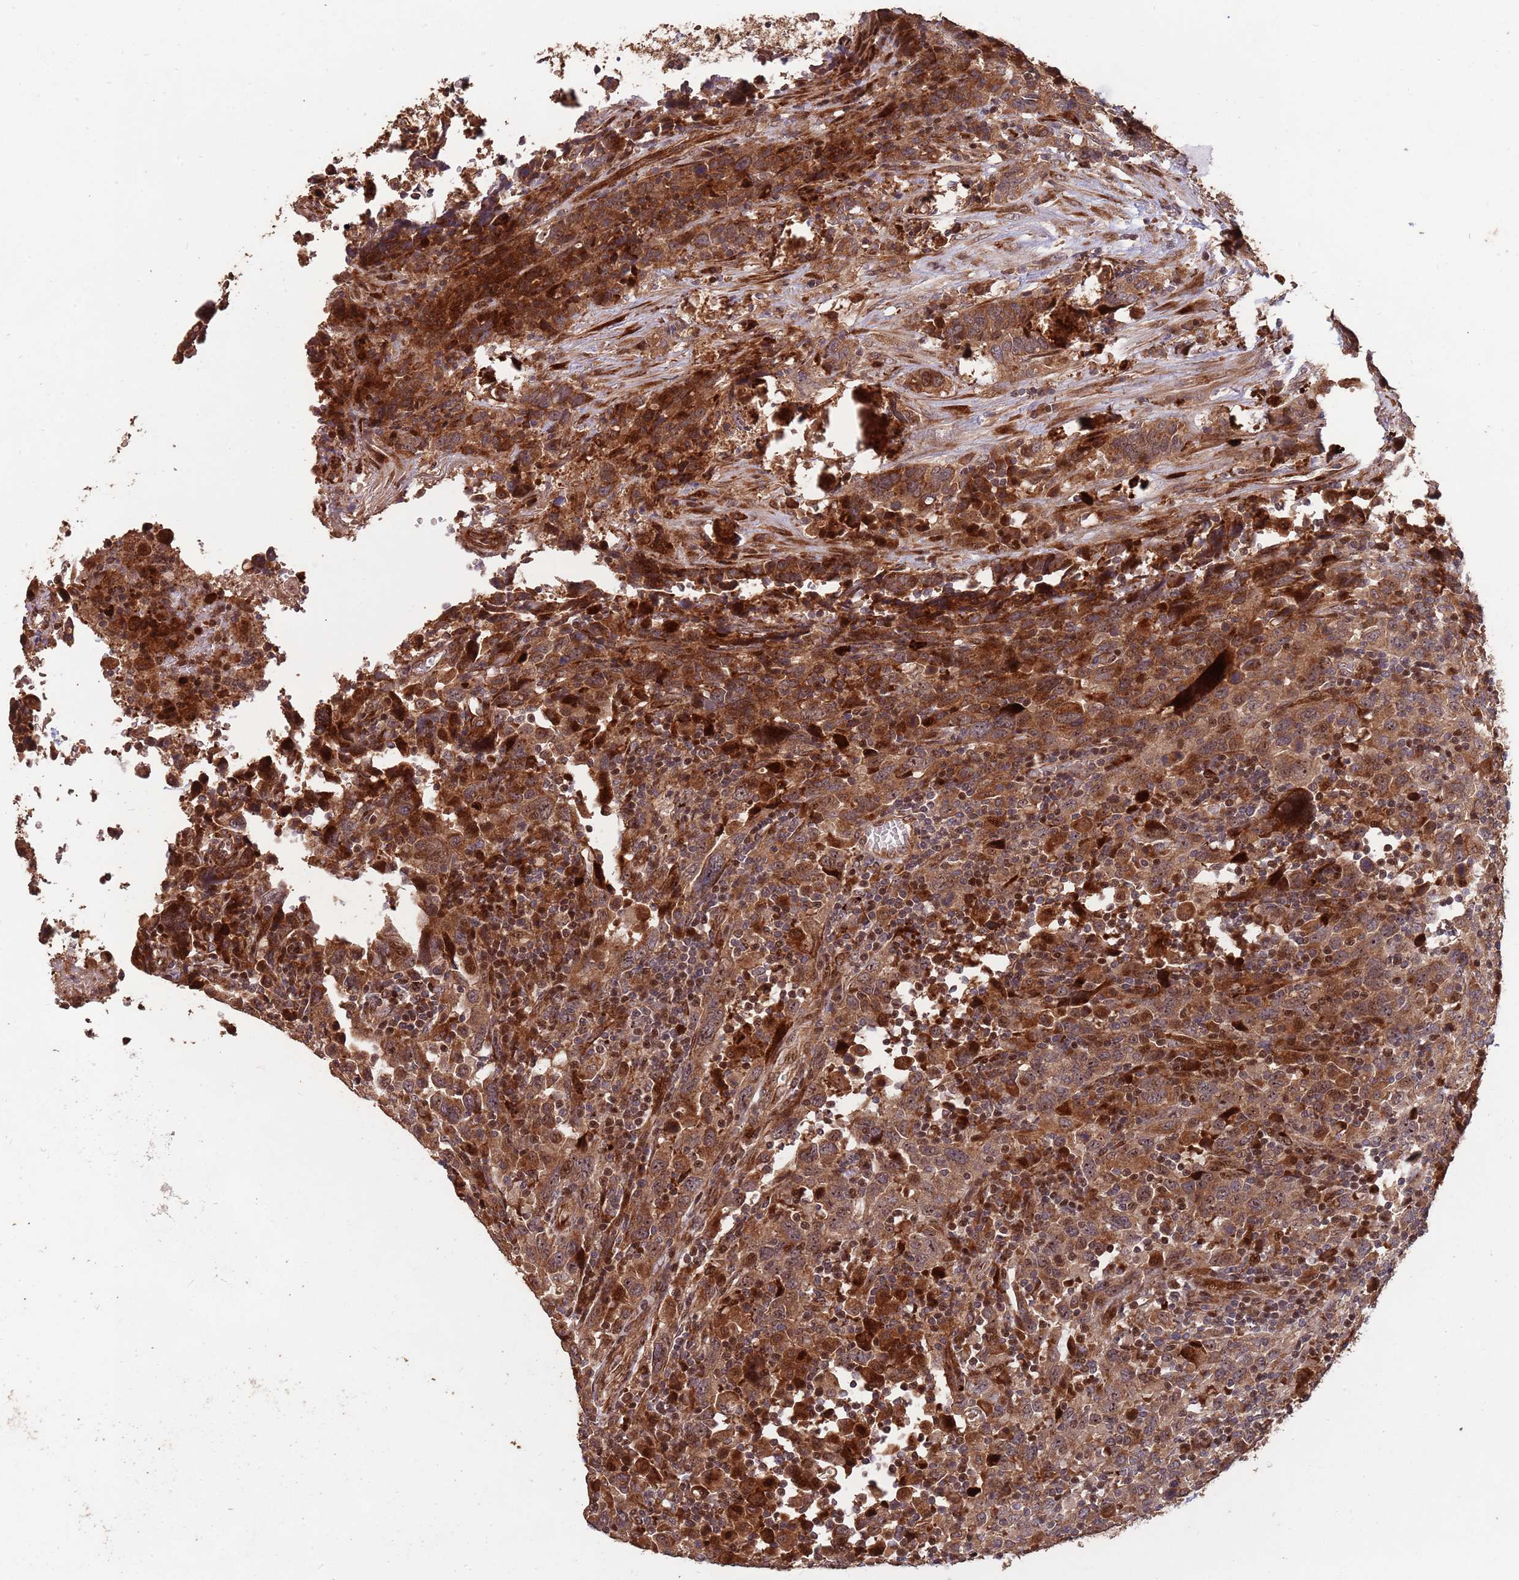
{"staining": {"intensity": "strong", "quantity": ">75%", "location": "cytoplasmic/membranous,nuclear"}, "tissue": "urothelial cancer", "cell_type": "Tumor cells", "image_type": "cancer", "snomed": [{"axis": "morphology", "description": "Urothelial carcinoma, High grade"}, {"axis": "topography", "description": "Urinary bladder"}], "caption": "DAB immunohistochemical staining of human urothelial carcinoma (high-grade) shows strong cytoplasmic/membranous and nuclear protein expression in approximately >75% of tumor cells. (Brightfield microscopy of DAB IHC at high magnification).", "gene": "ZNF428", "patient": {"sex": "male", "age": 61}}